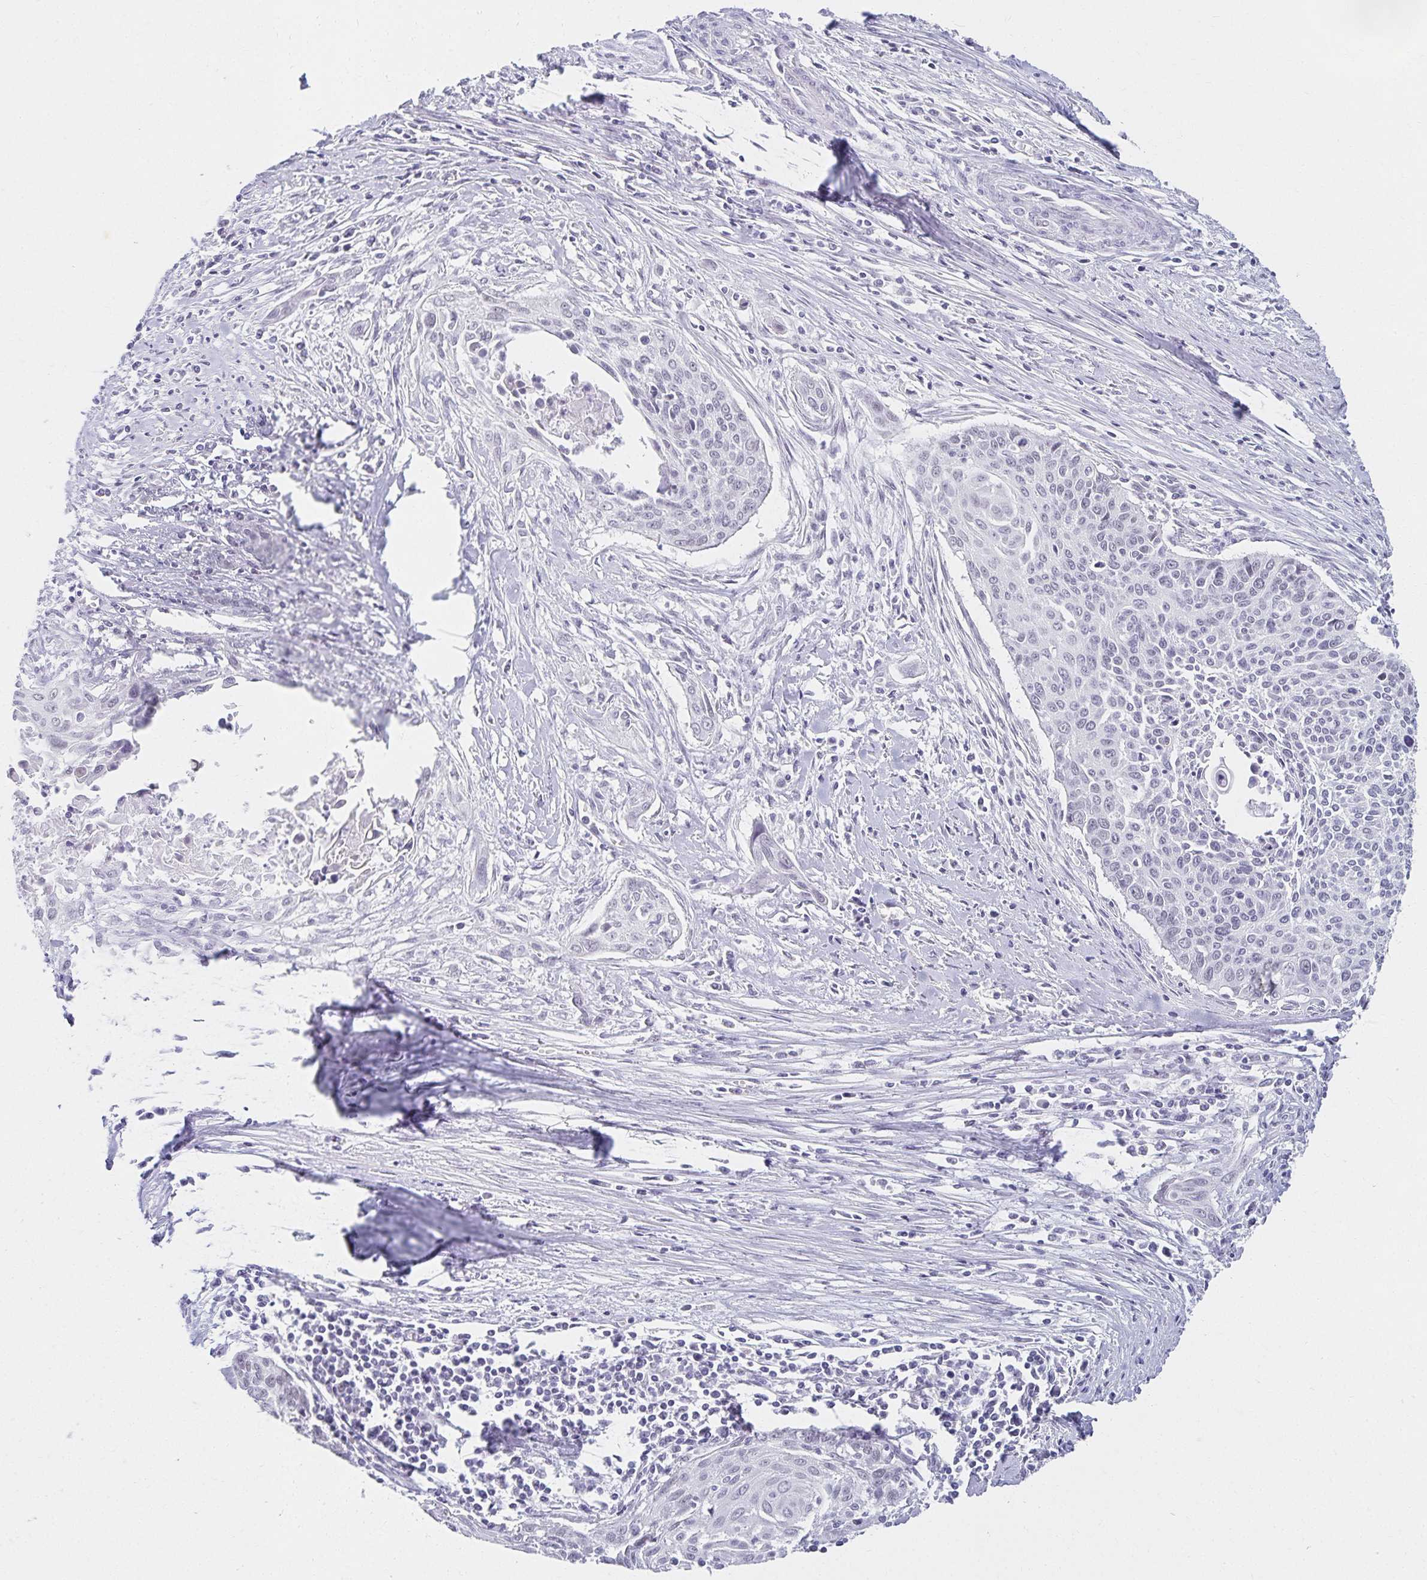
{"staining": {"intensity": "negative", "quantity": "none", "location": "none"}, "tissue": "cervical cancer", "cell_type": "Tumor cells", "image_type": "cancer", "snomed": [{"axis": "morphology", "description": "Squamous cell carcinoma, NOS"}, {"axis": "topography", "description": "Cervix"}], "caption": "This image is of squamous cell carcinoma (cervical) stained with immunohistochemistry (IHC) to label a protein in brown with the nuclei are counter-stained blue. There is no expression in tumor cells.", "gene": "C20orf85", "patient": {"sex": "female", "age": 55}}